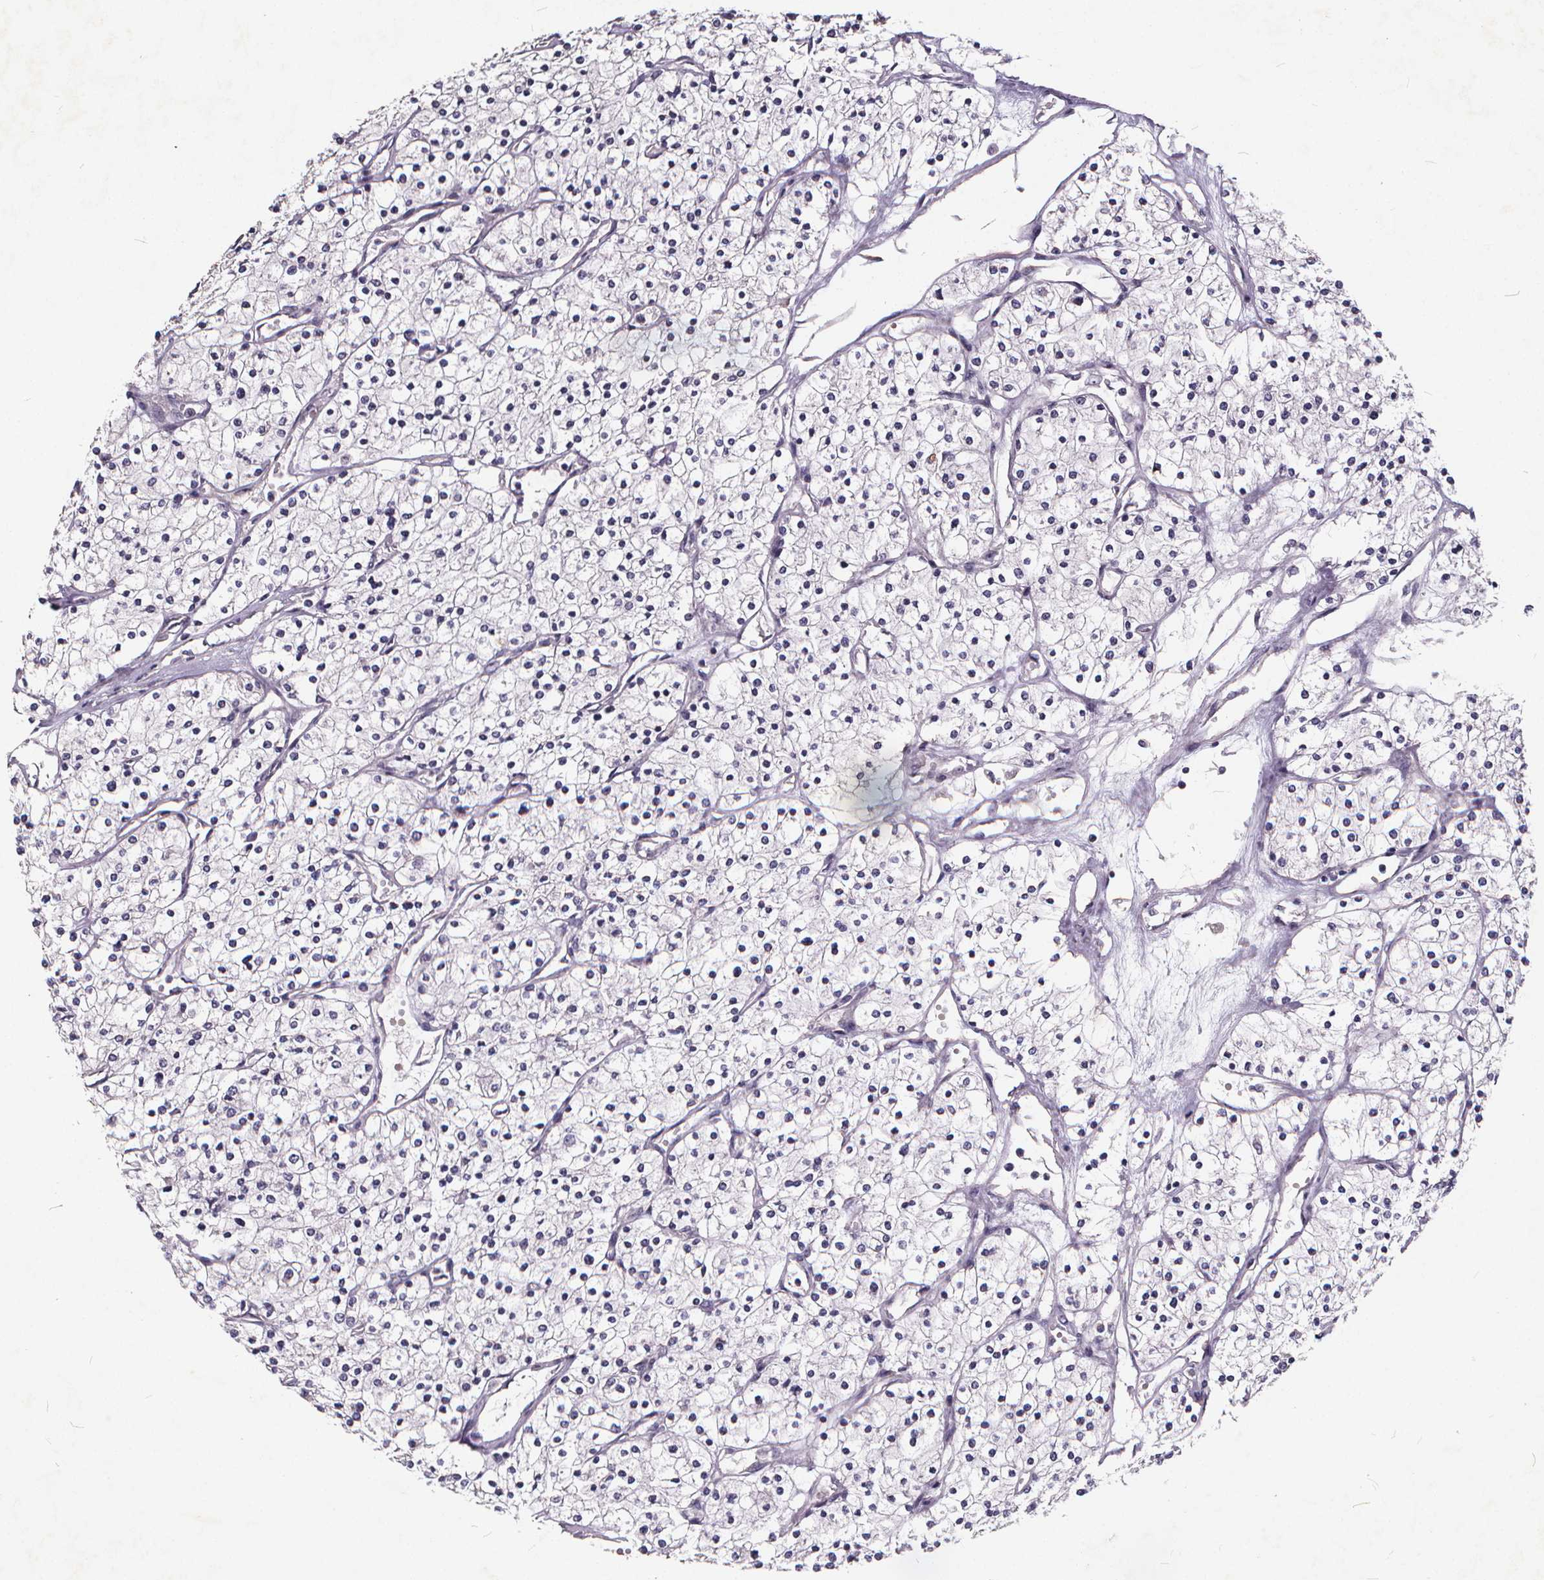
{"staining": {"intensity": "negative", "quantity": "none", "location": "none"}, "tissue": "renal cancer", "cell_type": "Tumor cells", "image_type": "cancer", "snomed": [{"axis": "morphology", "description": "Adenocarcinoma, NOS"}, {"axis": "topography", "description": "Kidney"}], "caption": "High magnification brightfield microscopy of renal cancer (adenocarcinoma) stained with DAB (brown) and counterstained with hematoxylin (blue): tumor cells show no significant positivity.", "gene": "TSPAN14", "patient": {"sex": "male", "age": 80}}